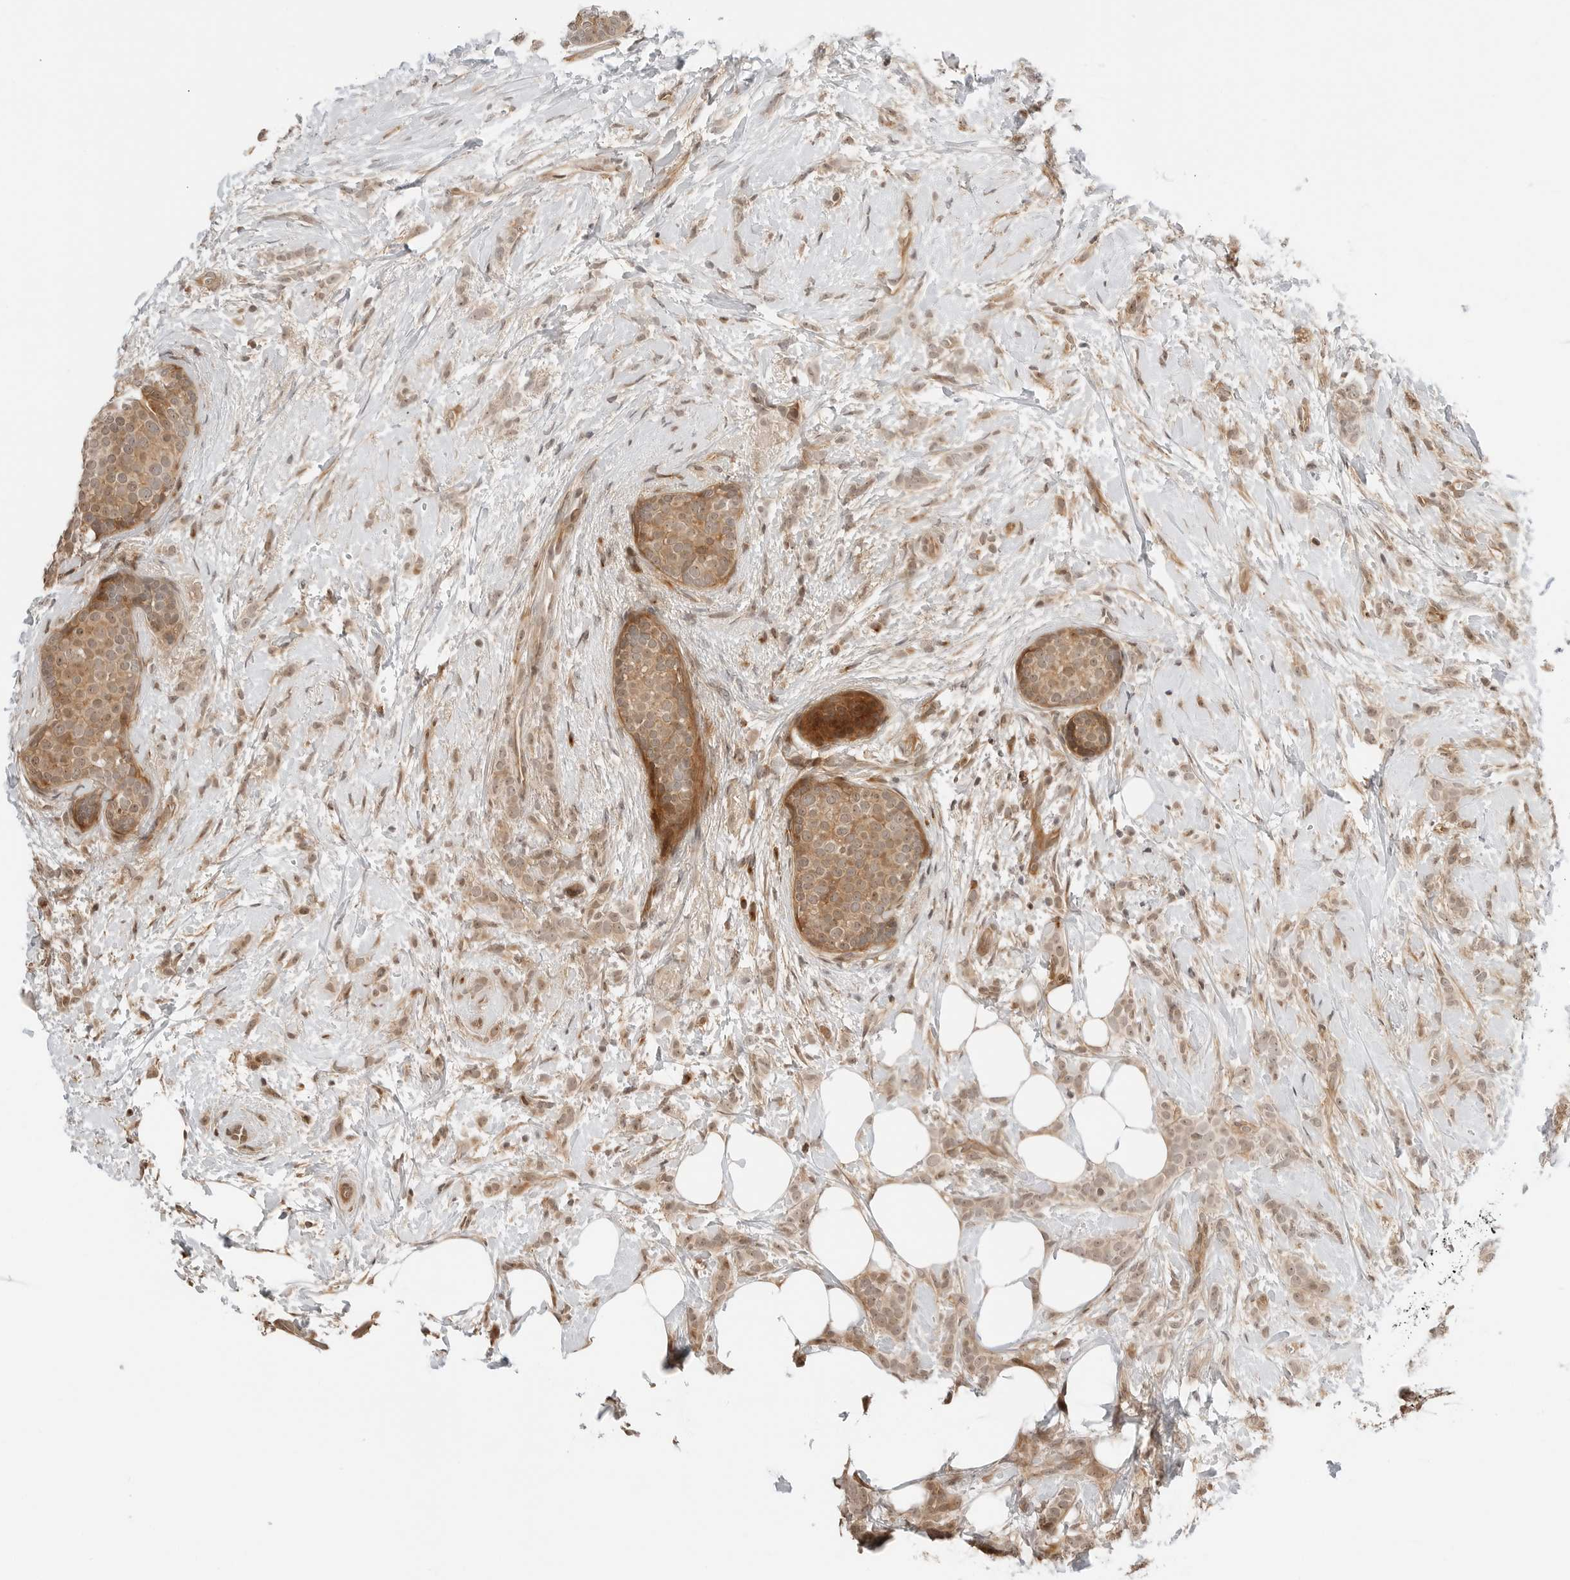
{"staining": {"intensity": "weak", "quantity": ">75%", "location": "cytoplasmic/membranous,nuclear"}, "tissue": "breast cancer", "cell_type": "Tumor cells", "image_type": "cancer", "snomed": [{"axis": "morphology", "description": "Lobular carcinoma, in situ"}, {"axis": "morphology", "description": "Lobular carcinoma"}, {"axis": "topography", "description": "Breast"}], "caption": "A brown stain shows weak cytoplasmic/membranous and nuclear positivity of a protein in human lobular carcinoma (breast) tumor cells. The staining was performed using DAB (3,3'-diaminobenzidine), with brown indicating positive protein expression. Nuclei are stained blue with hematoxylin.", "gene": "GEM", "patient": {"sex": "female", "age": 41}}